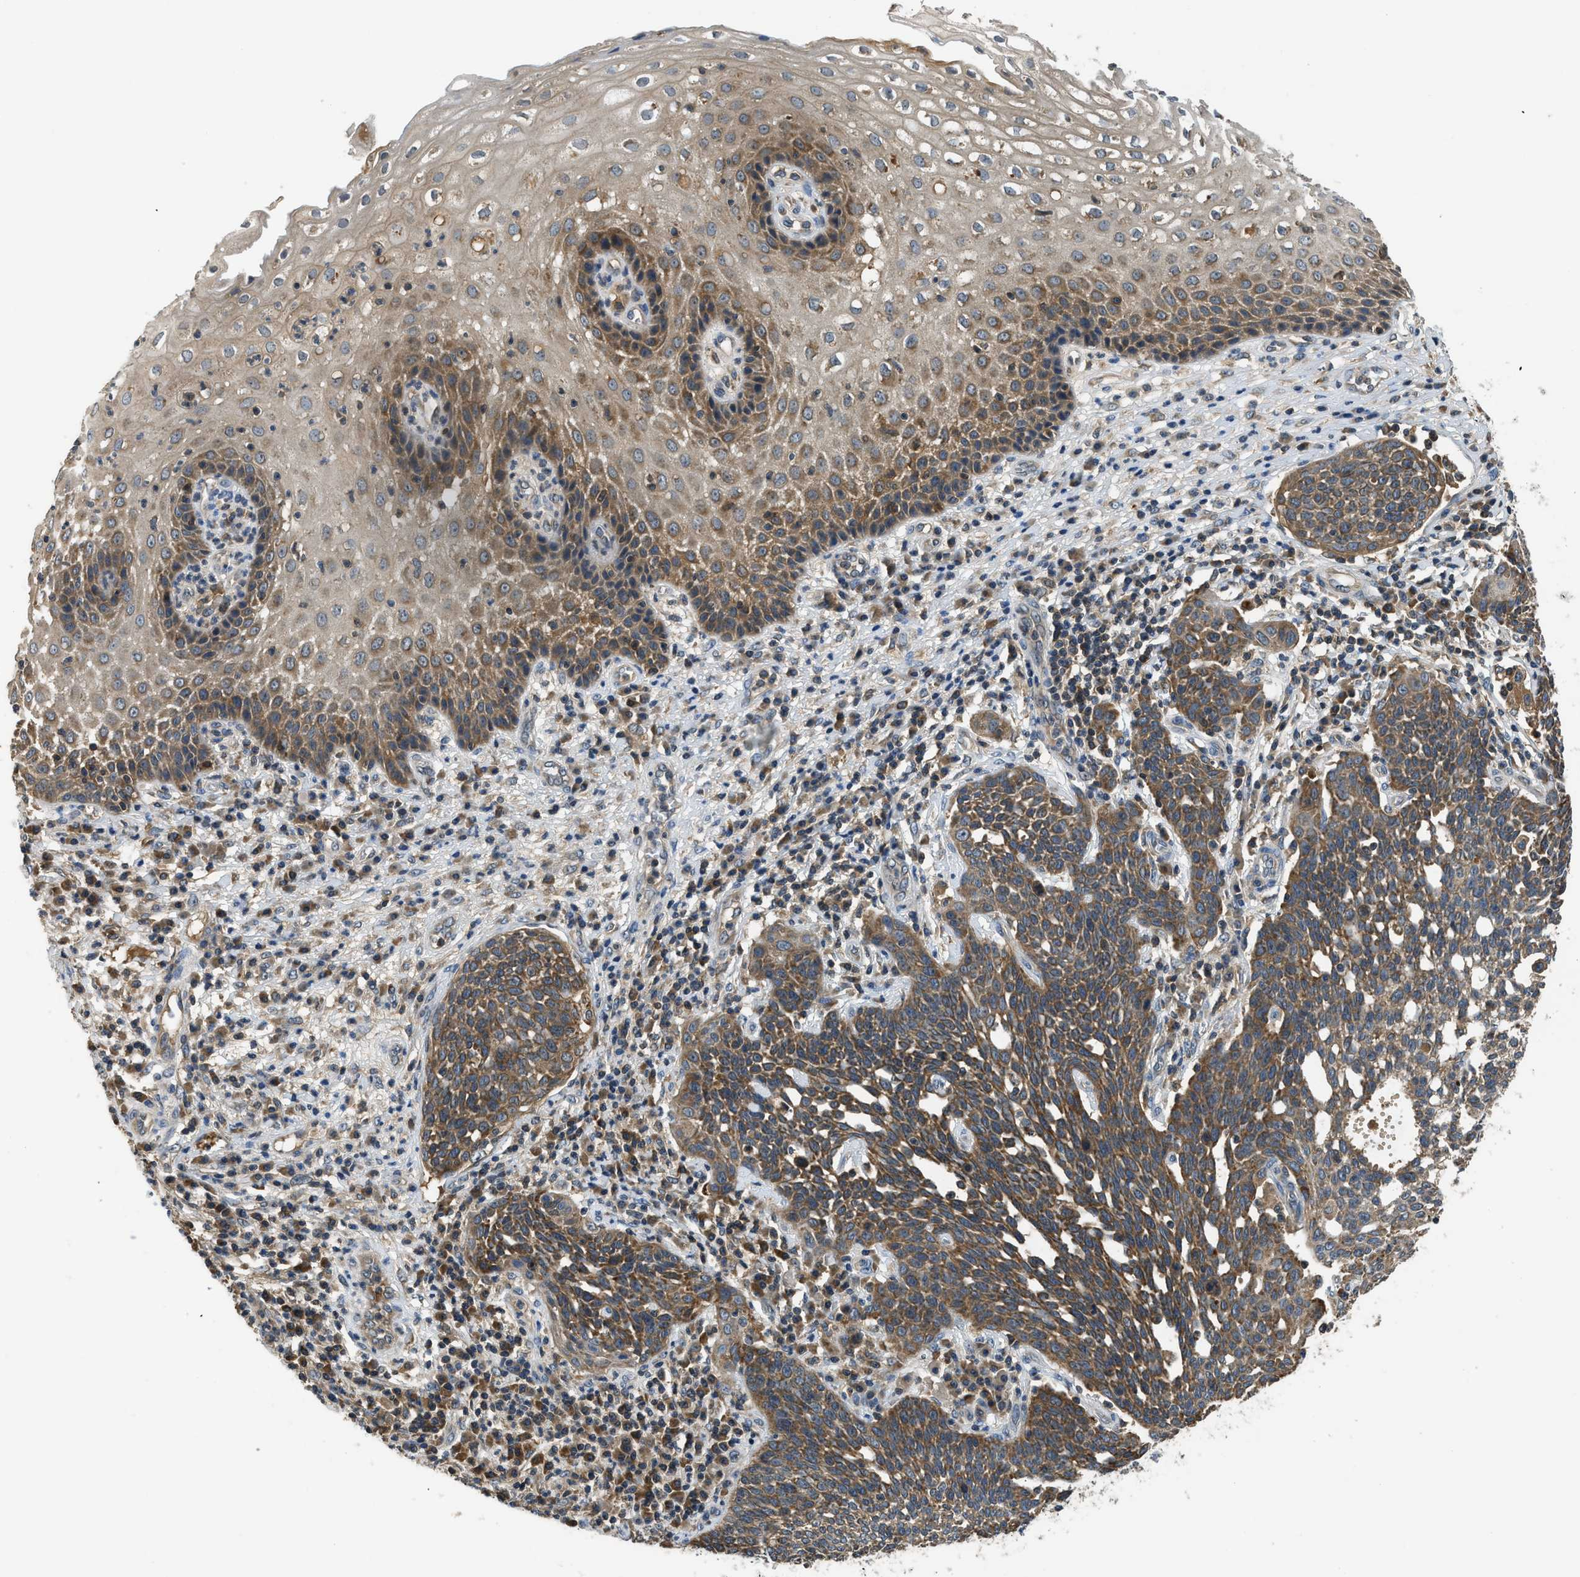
{"staining": {"intensity": "moderate", "quantity": ">75%", "location": "cytoplasmic/membranous"}, "tissue": "cervical cancer", "cell_type": "Tumor cells", "image_type": "cancer", "snomed": [{"axis": "morphology", "description": "Squamous cell carcinoma, NOS"}, {"axis": "topography", "description": "Cervix"}], "caption": "An image of human squamous cell carcinoma (cervical) stained for a protein exhibits moderate cytoplasmic/membranous brown staining in tumor cells. Ihc stains the protein of interest in brown and the nuclei are stained blue.", "gene": "PAFAH2", "patient": {"sex": "female", "age": 34}}